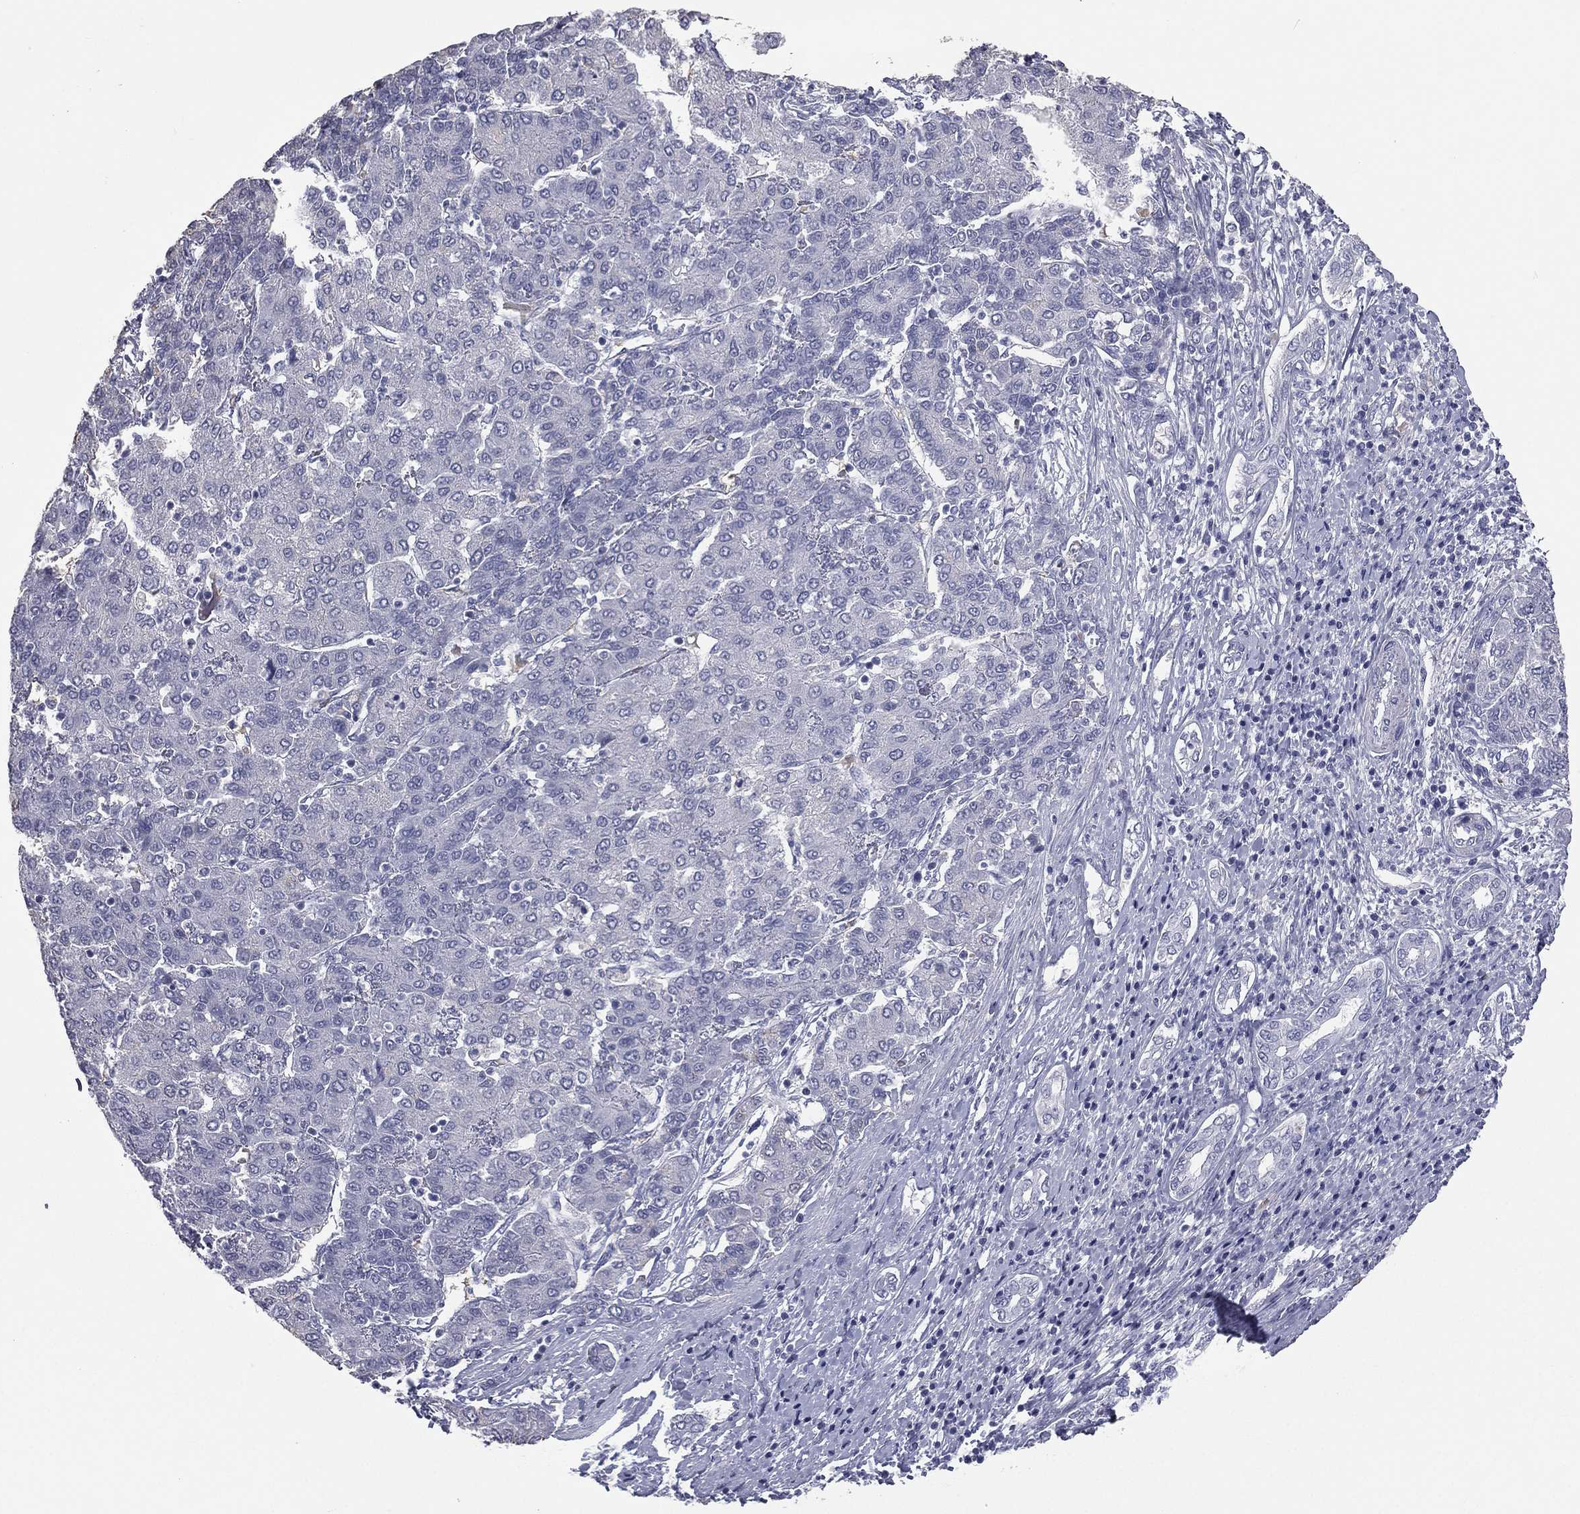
{"staining": {"intensity": "negative", "quantity": "none", "location": "none"}, "tissue": "liver cancer", "cell_type": "Tumor cells", "image_type": "cancer", "snomed": [{"axis": "morphology", "description": "Carcinoma, Hepatocellular, NOS"}, {"axis": "topography", "description": "Liver"}], "caption": "An IHC micrograph of liver hepatocellular carcinoma is shown. There is no staining in tumor cells of liver hepatocellular carcinoma. (Stains: DAB IHC with hematoxylin counter stain, Microscopy: brightfield microscopy at high magnification).", "gene": "ESX1", "patient": {"sex": "male", "age": 65}}